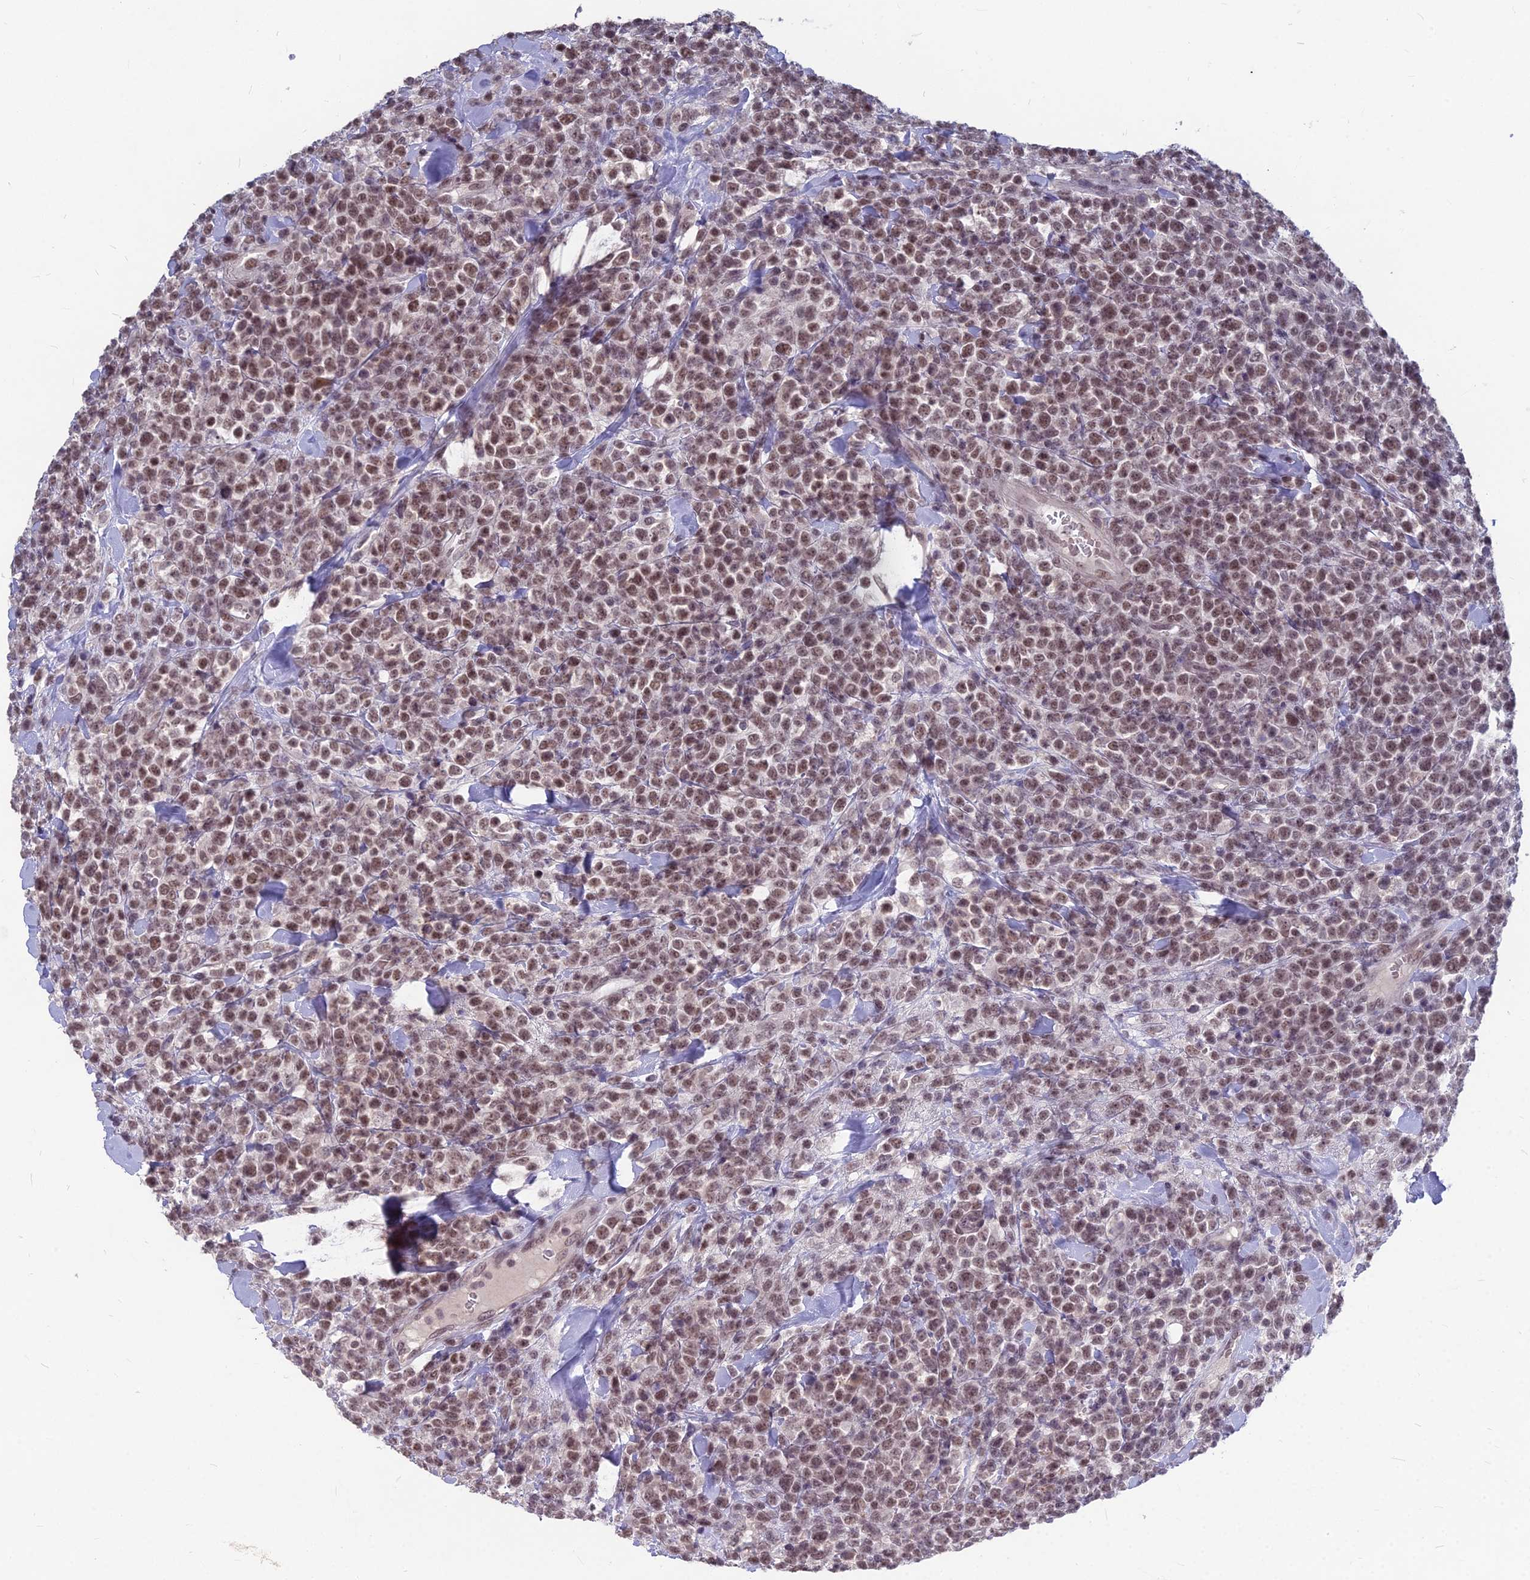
{"staining": {"intensity": "moderate", "quantity": ">75%", "location": "nuclear"}, "tissue": "lymphoma", "cell_type": "Tumor cells", "image_type": "cancer", "snomed": [{"axis": "morphology", "description": "Malignant lymphoma, non-Hodgkin's type, High grade"}, {"axis": "topography", "description": "Colon"}], "caption": "The histopathology image displays immunohistochemical staining of malignant lymphoma, non-Hodgkin's type (high-grade). There is moderate nuclear positivity is appreciated in about >75% of tumor cells.", "gene": "KAT7", "patient": {"sex": "female", "age": 53}}